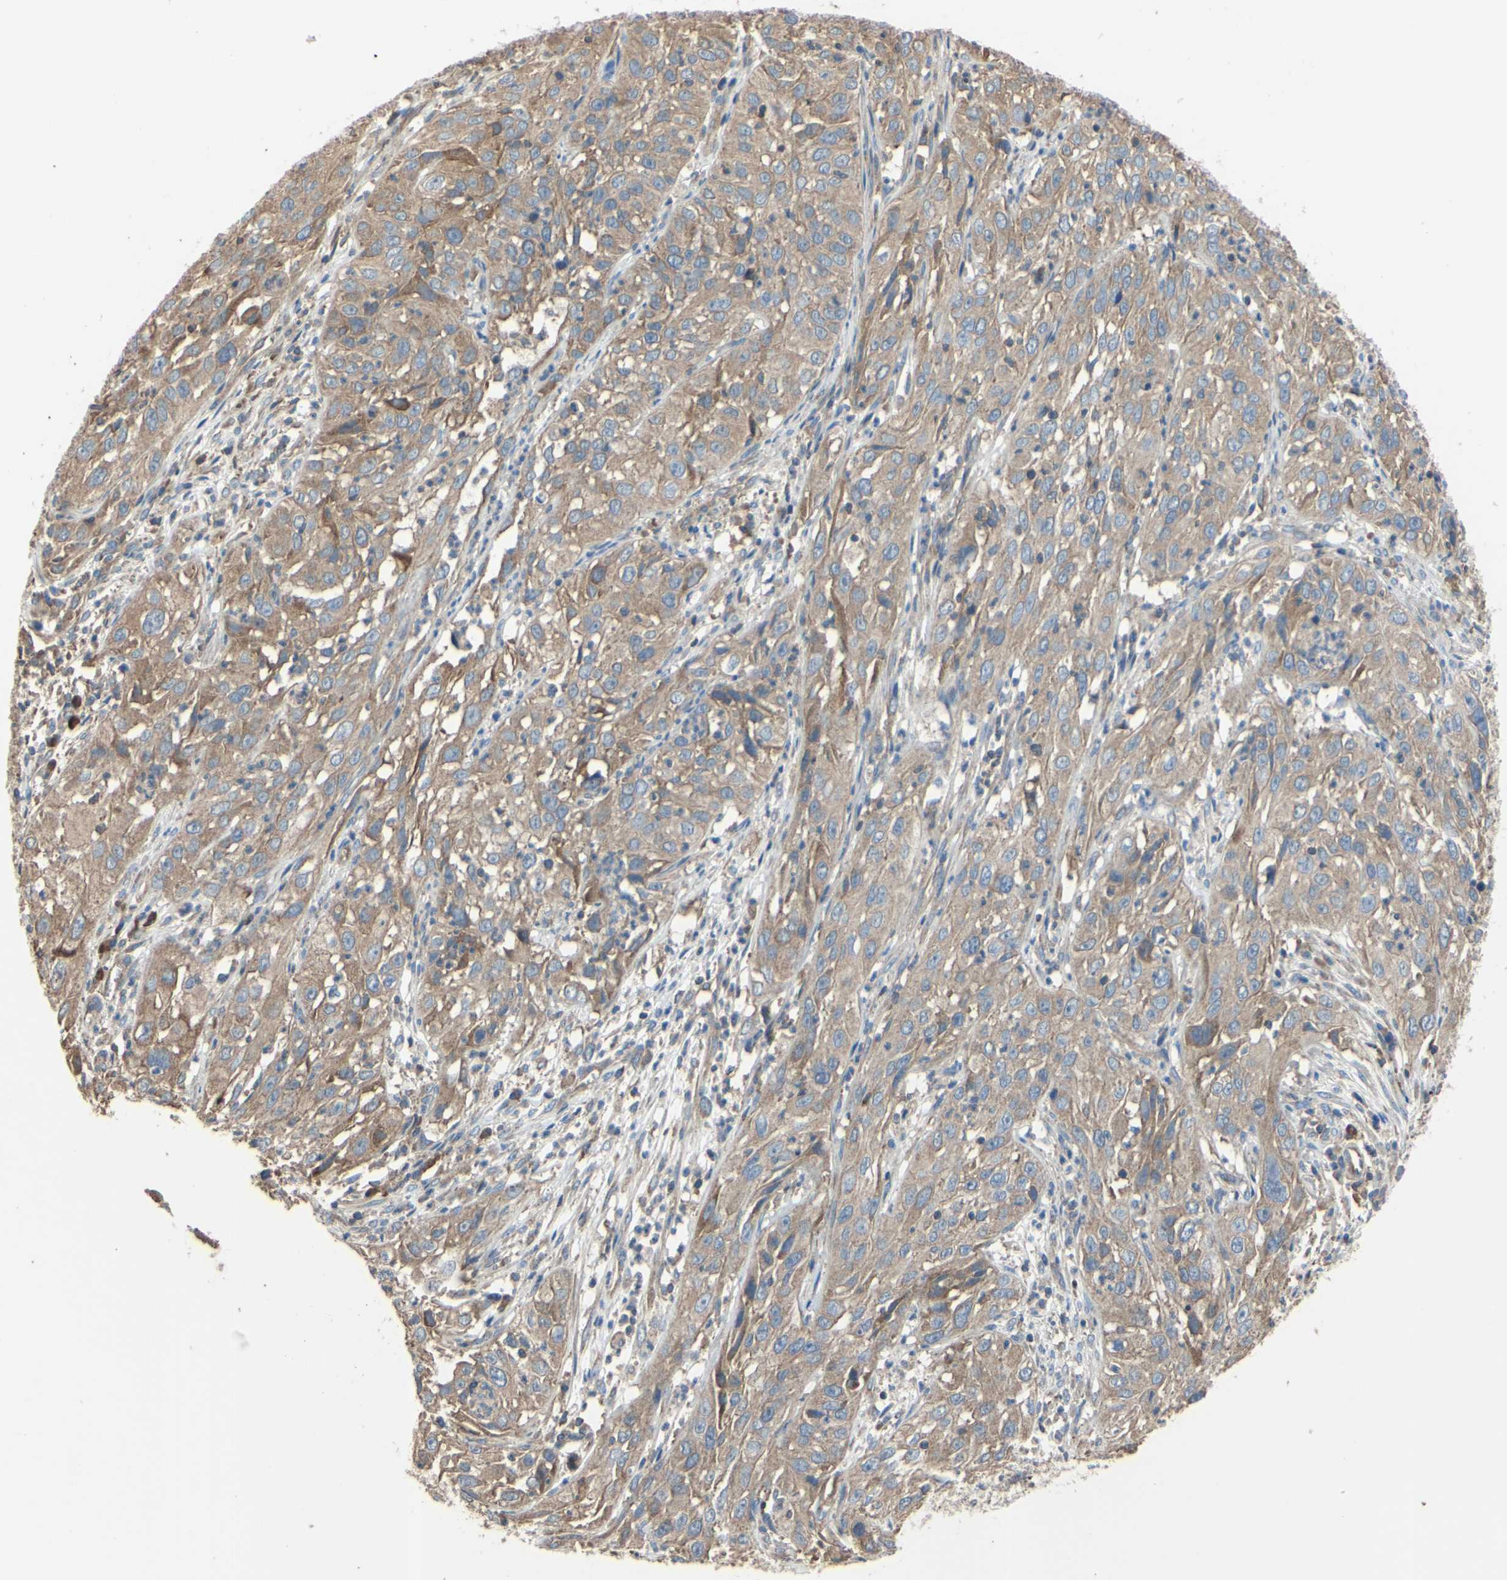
{"staining": {"intensity": "moderate", "quantity": ">75%", "location": "cytoplasmic/membranous"}, "tissue": "cervical cancer", "cell_type": "Tumor cells", "image_type": "cancer", "snomed": [{"axis": "morphology", "description": "Squamous cell carcinoma, NOS"}, {"axis": "topography", "description": "Cervix"}], "caption": "Protein staining shows moderate cytoplasmic/membranous staining in approximately >75% of tumor cells in cervical squamous cell carcinoma.", "gene": "BECN1", "patient": {"sex": "female", "age": 32}}